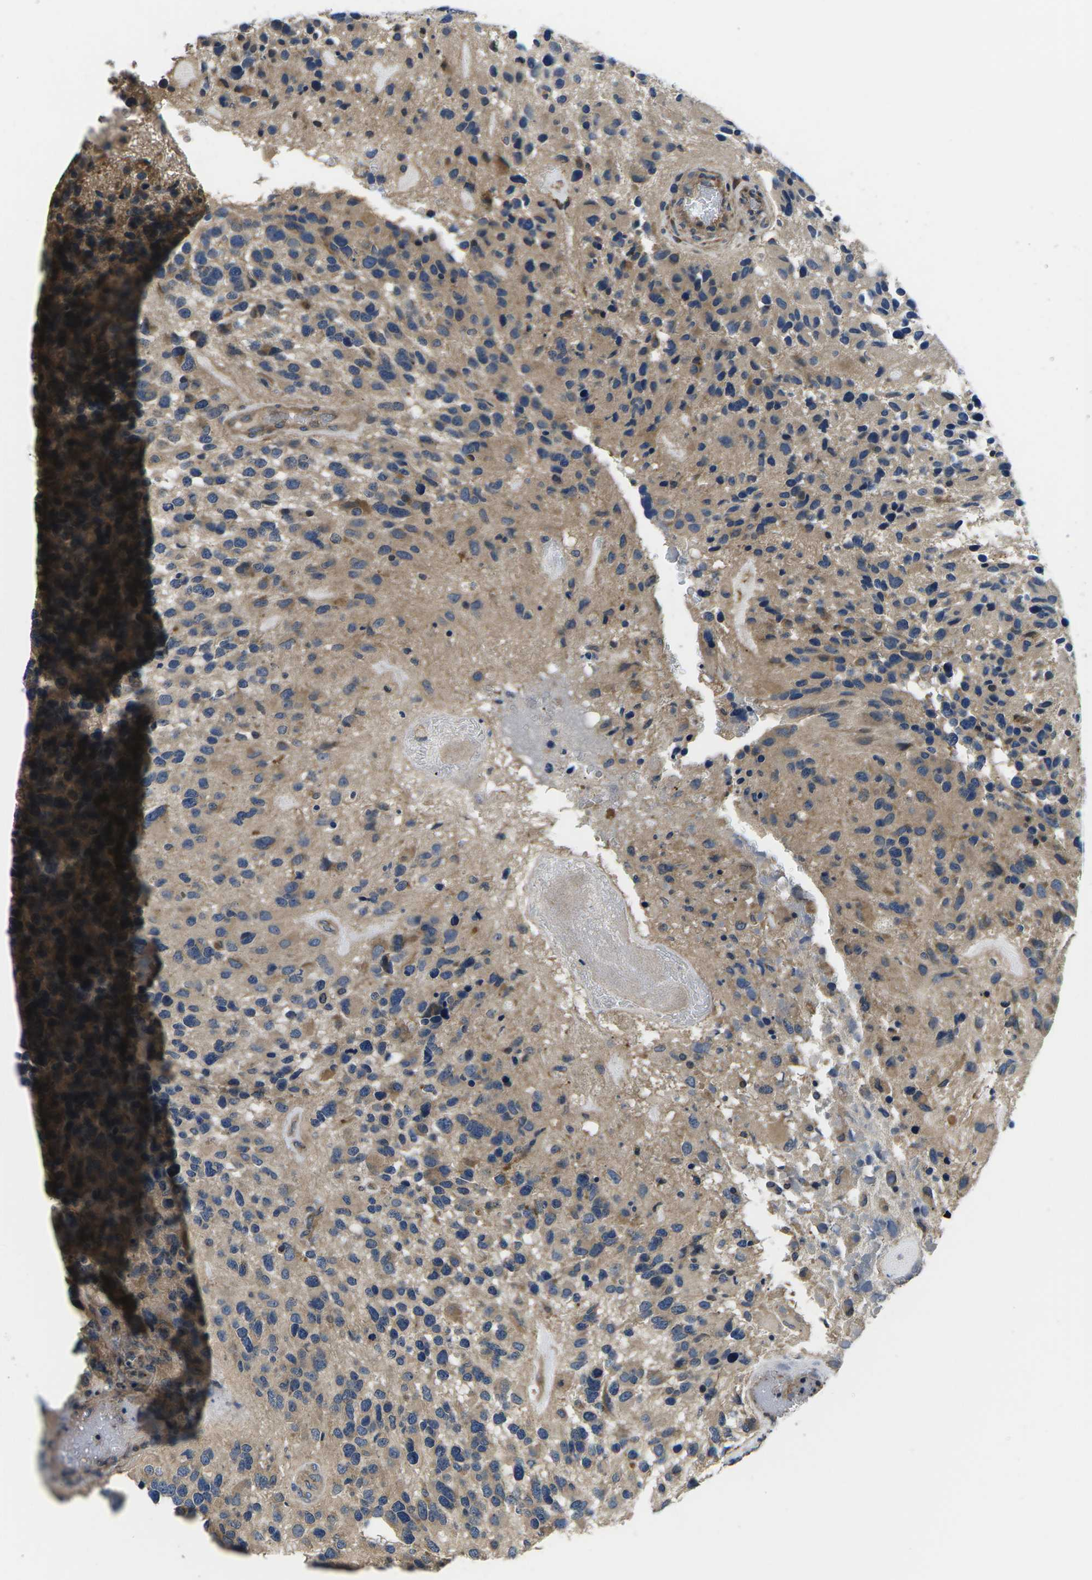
{"staining": {"intensity": "weak", "quantity": "<25%", "location": "cytoplasmic/membranous"}, "tissue": "glioma", "cell_type": "Tumor cells", "image_type": "cancer", "snomed": [{"axis": "morphology", "description": "Glioma, malignant, High grade"}, {"axis": "topography", "description": "Brain"}], "caption": "High magnification brightfield microscopy of glioma stained with DAB (brown) and counterstained with hematoxylin (blue): tumor cells show no significant staining.", "gene": "PLCE1", "patient": {"sex": "female", "age": 58}}